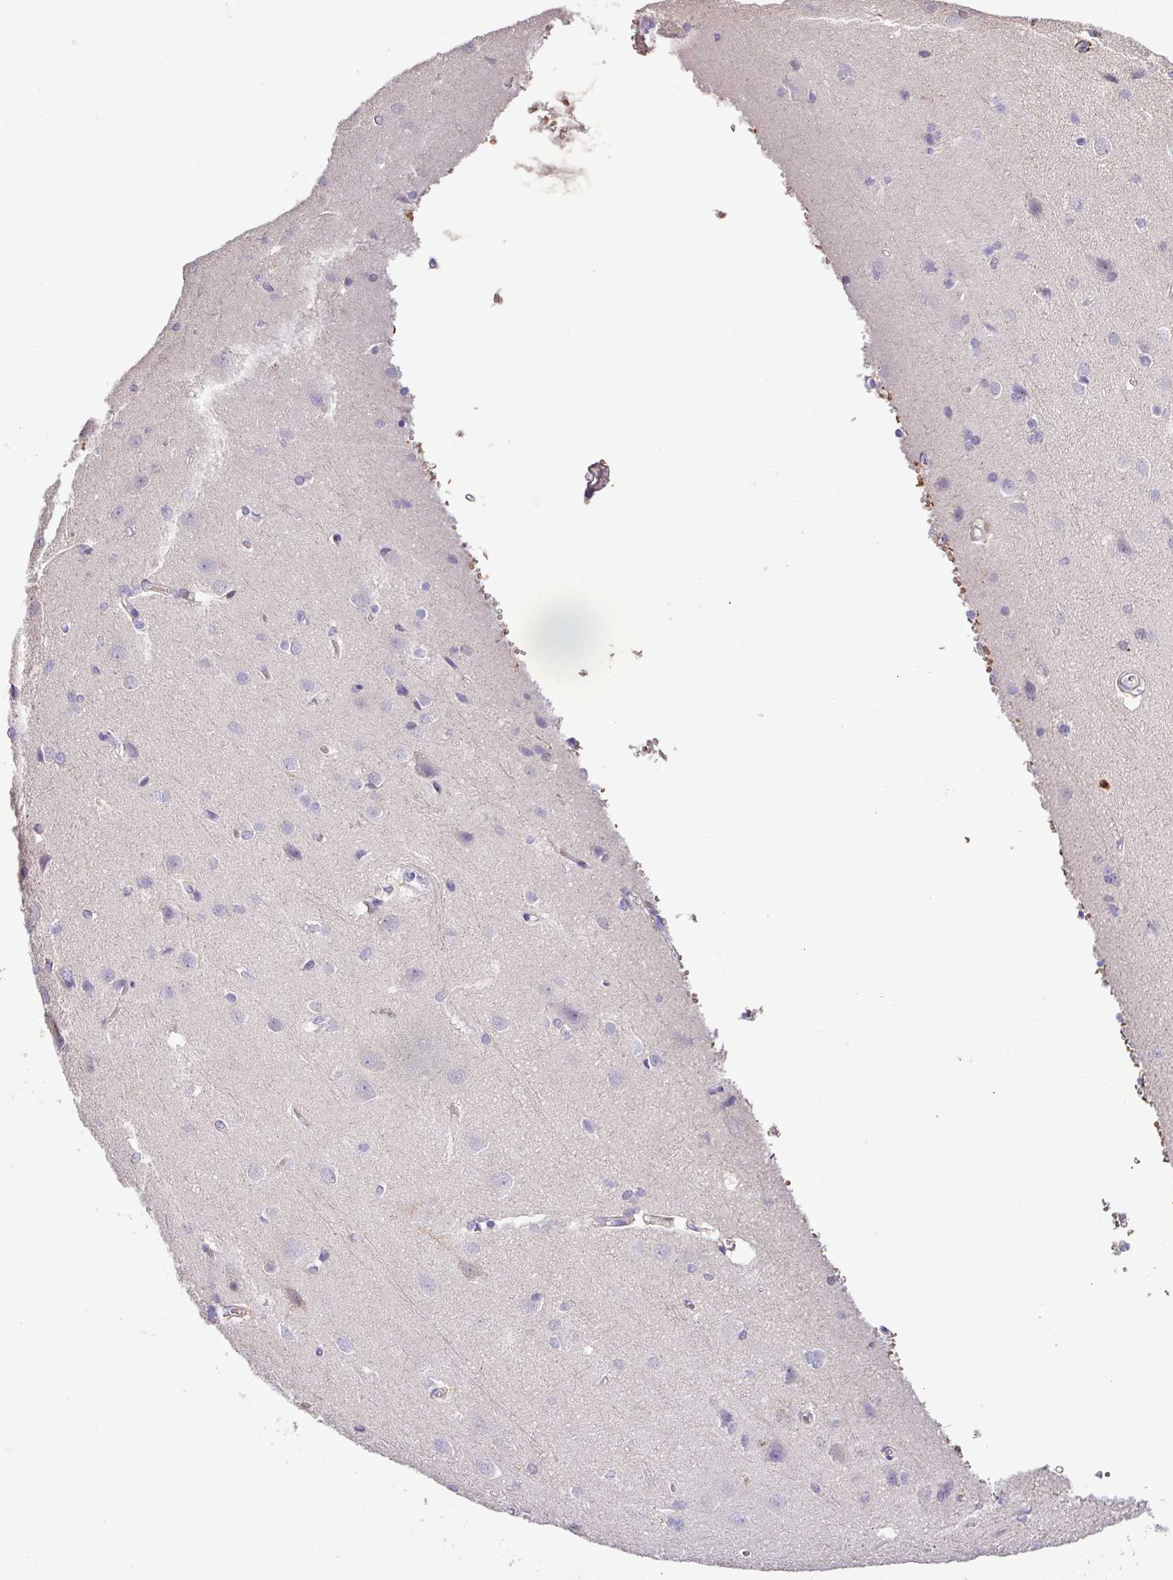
{"staining": {"intensity": "negative", "quantity": "none", "location": "none"}, "tissue": "cerebral cortex", "cell_type": "Endothelial cells", "image_type": "normal", "snomed": [{"axis": "morphology", "description": "Normal tissue, NOS"}, {"axis": "topography", "description": "Cerebral cortex"}], "caption": "An immunohistochemistry histopathology image of benign cerebral cortex is shown. There is no staining in endothelial cells of cerebral cortex.", "gene": "MGAT4B", "patient": {"sex": "male", "age": 37}}